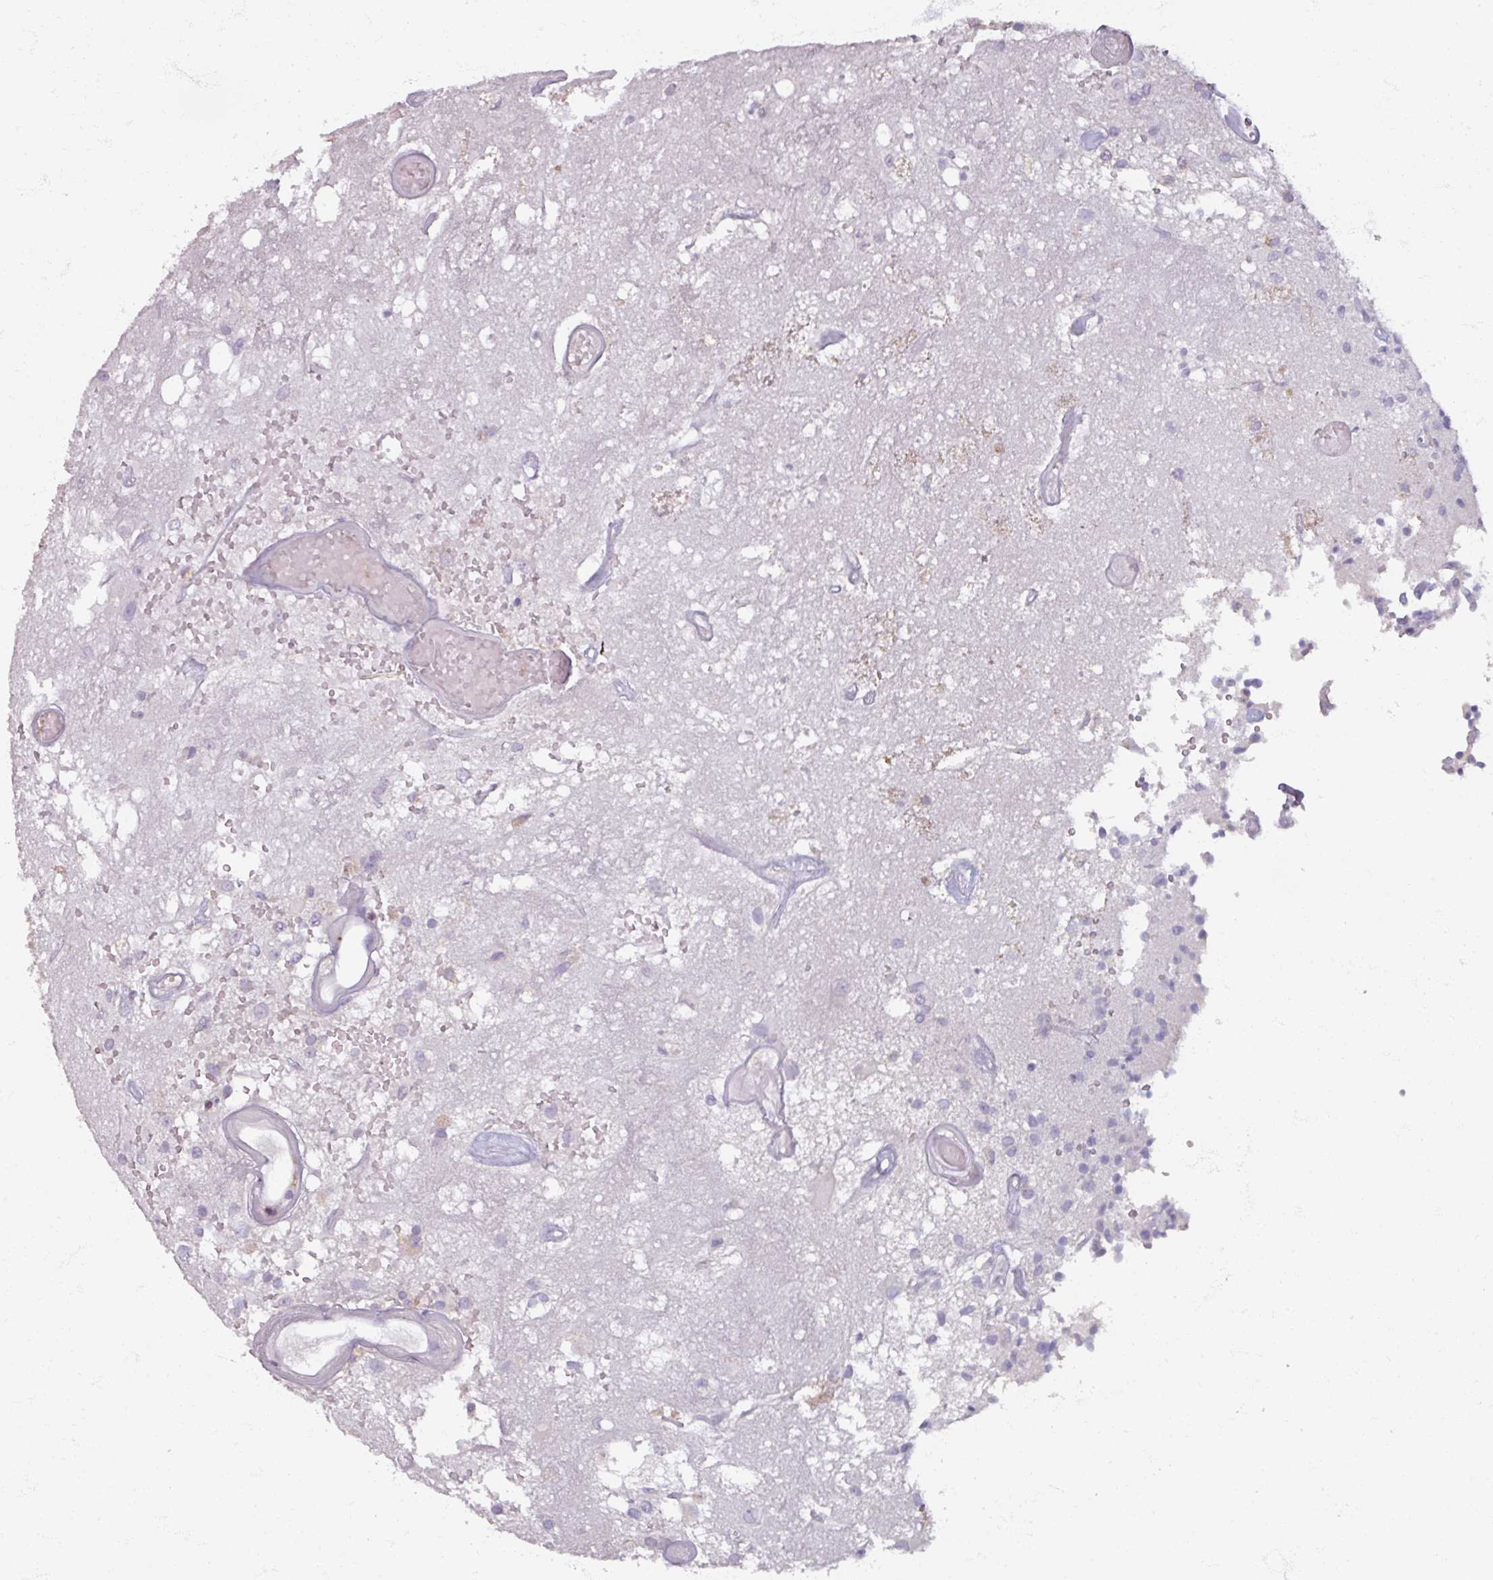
{"staining": {"intensity": "negative", "quantity": "none", "location": "none"}, "tissue": "glioma", "cell_type": "Tumor cells", "image_type": "cancer", "snomed": [{"axis": "morphology", "description": "Glioma, malignant, High grade"}, {"axis": "morphology", "description": "Glioblastoma, NOS"}, {"axis": "topography", "description": "Brain"}], "caption": "Tumor cells are negative for protein expression in human glioma.", "gene": "PTPRC", "patient": {"sex": "male", "age": 60}}